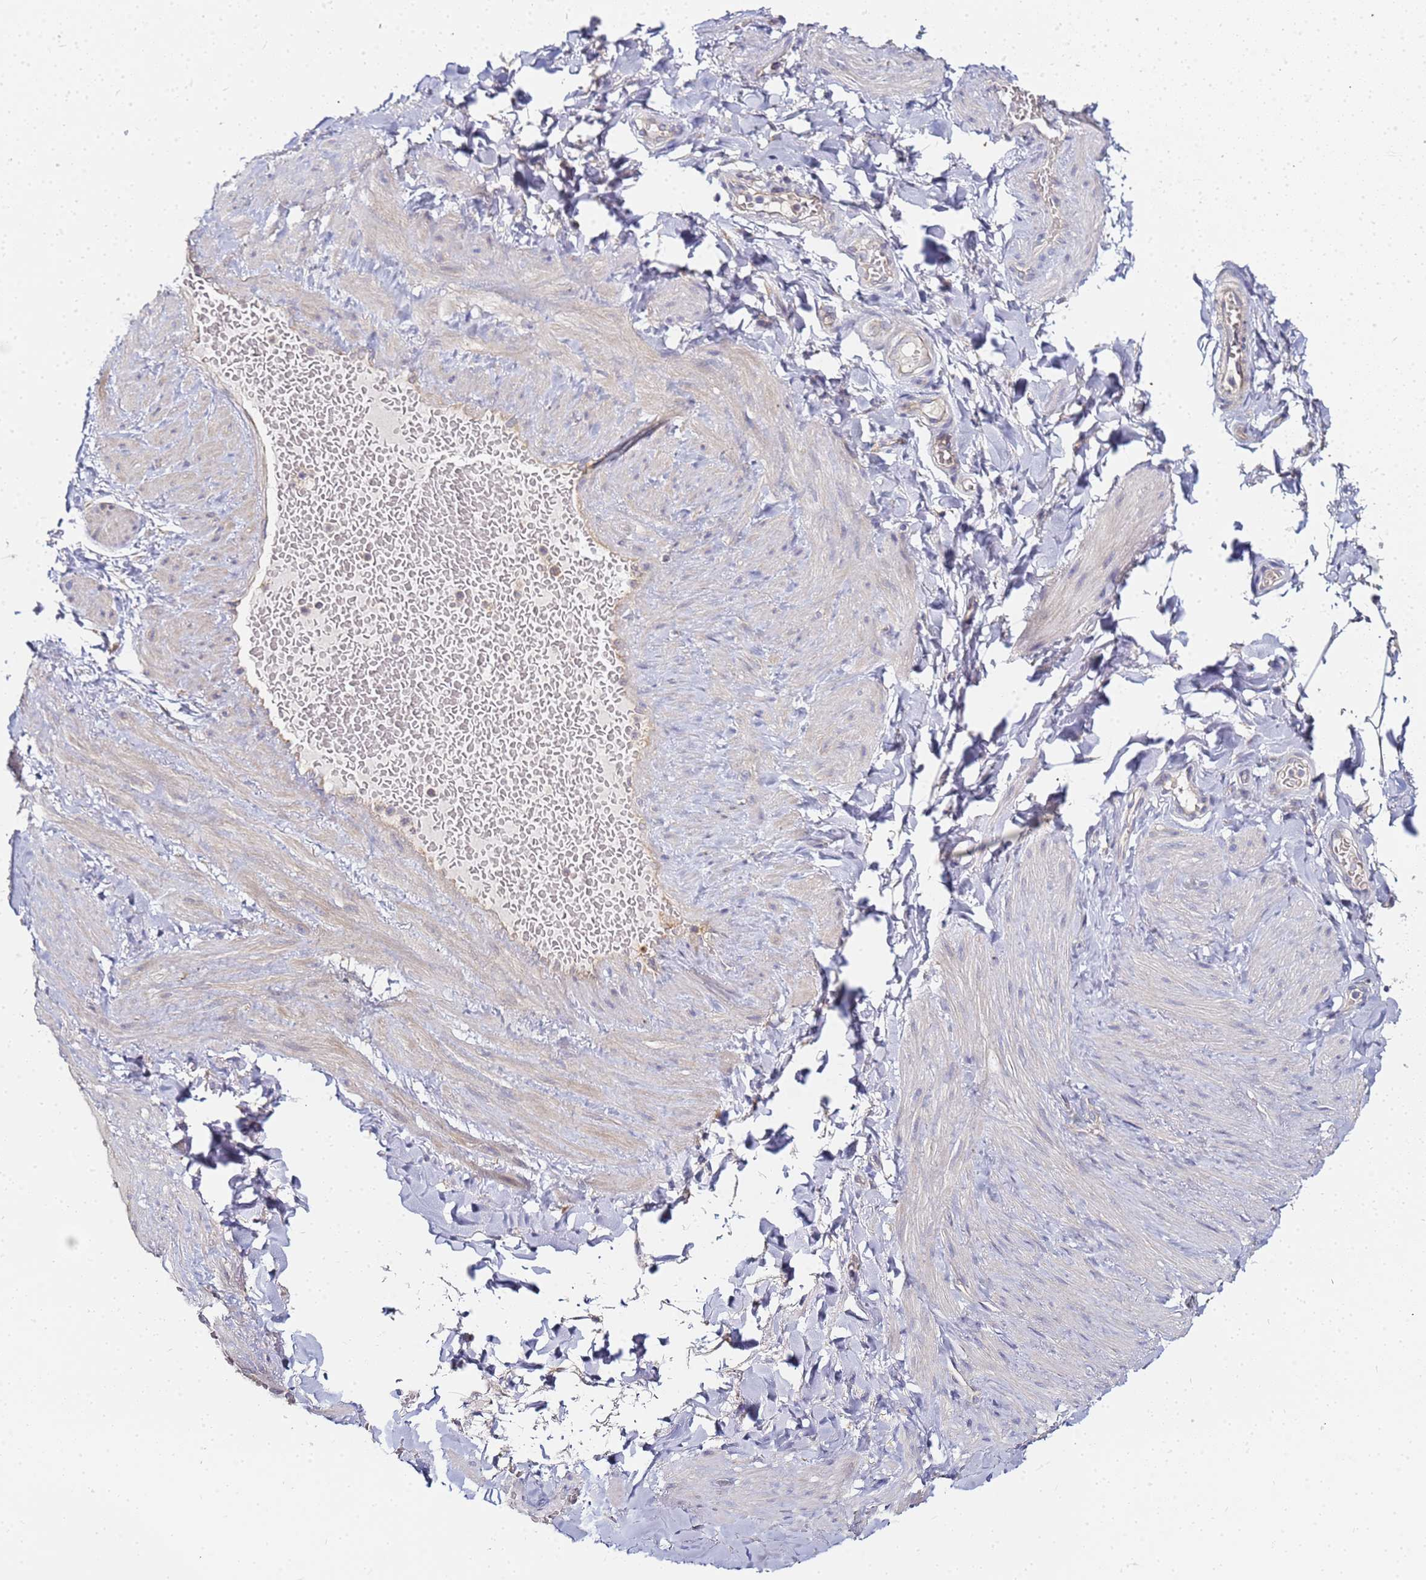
{"staining": {"intensity": "negative", "quantity": "none", "location": "none"}, "tissue": "adipose tissue", "cell_type": "Adipocytes", "image_type": "normal", "snomed": [{"axis": "morphology", "description": "Normal tissue, NOS"}, {"axis": "topography", "description": "Soft tissue"}, {"axis": "topography", "description": "Vascular tissue"}], "caption": "Immunohistochemical staining of unremarkable adipose tissue exhibits no significant staining in adipocytes.", "gene": "CHM", "patient": {"sex": "male", "age": 54}}